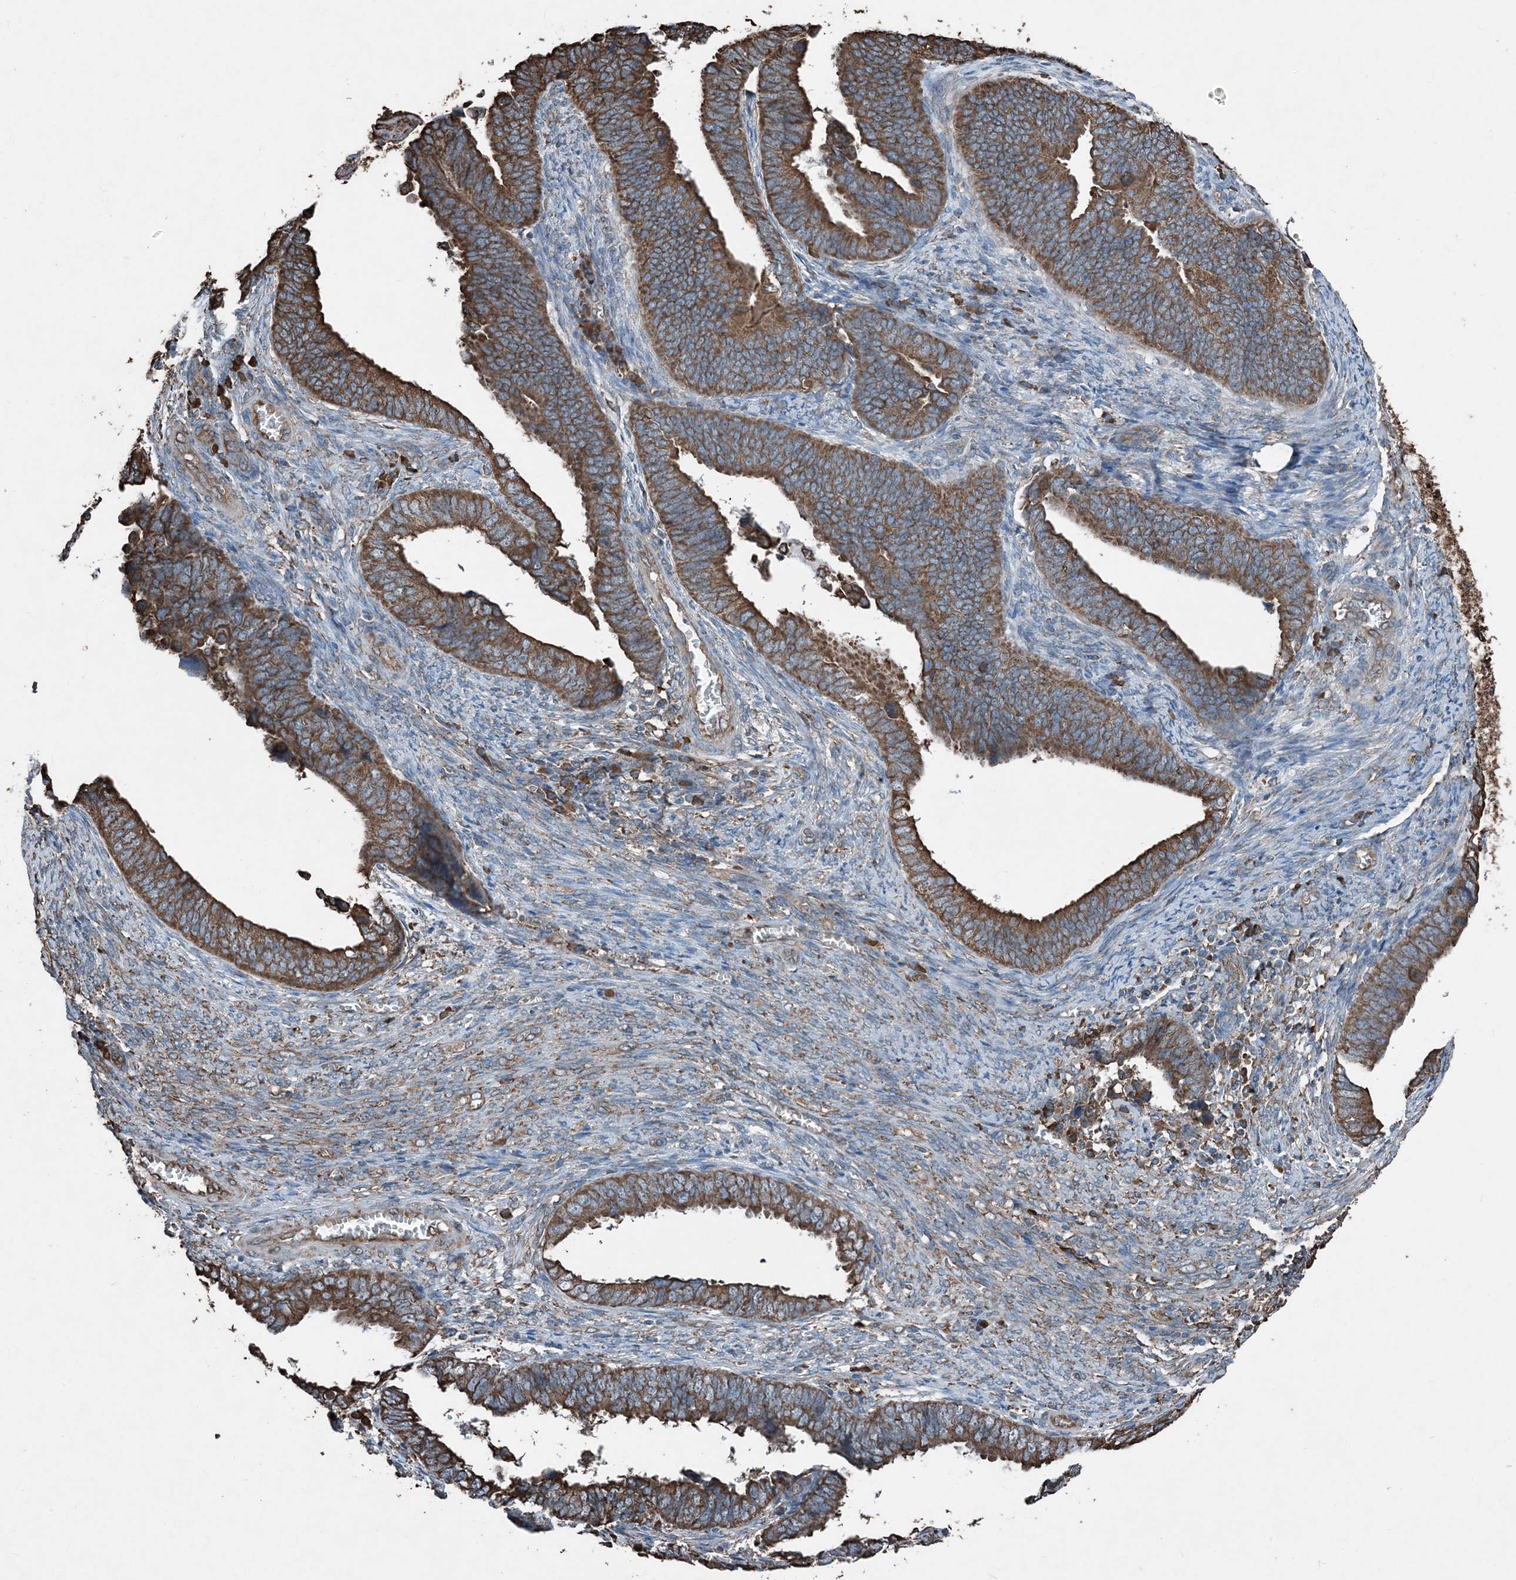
{"staining": {"intensity": "strong", "quantity": ">75%", "location": "cytoplasmic/membranous"}, "tissue": "endometrial cancer", "cell_type": "Tumor cells", "image_type": "cancer", "snomed": [{"axis": "morphology", "description": "Adenocarcinoma, NOS"}, {"axis": "topography", "description": "Endometrium"}], "caption": "Immunohistochemistry (IHC) image of neoplastic tissue: human endometrial adenocarcinoma stained using IHC exhibits high levels of strong protein expression localized specifically in the cytoplasmic/membranous of tumor cells, appearing as a cytoplasmic/membranous brown color.", "gene": "PDIA6", "patient": {"sex": "female", "age": 75}}